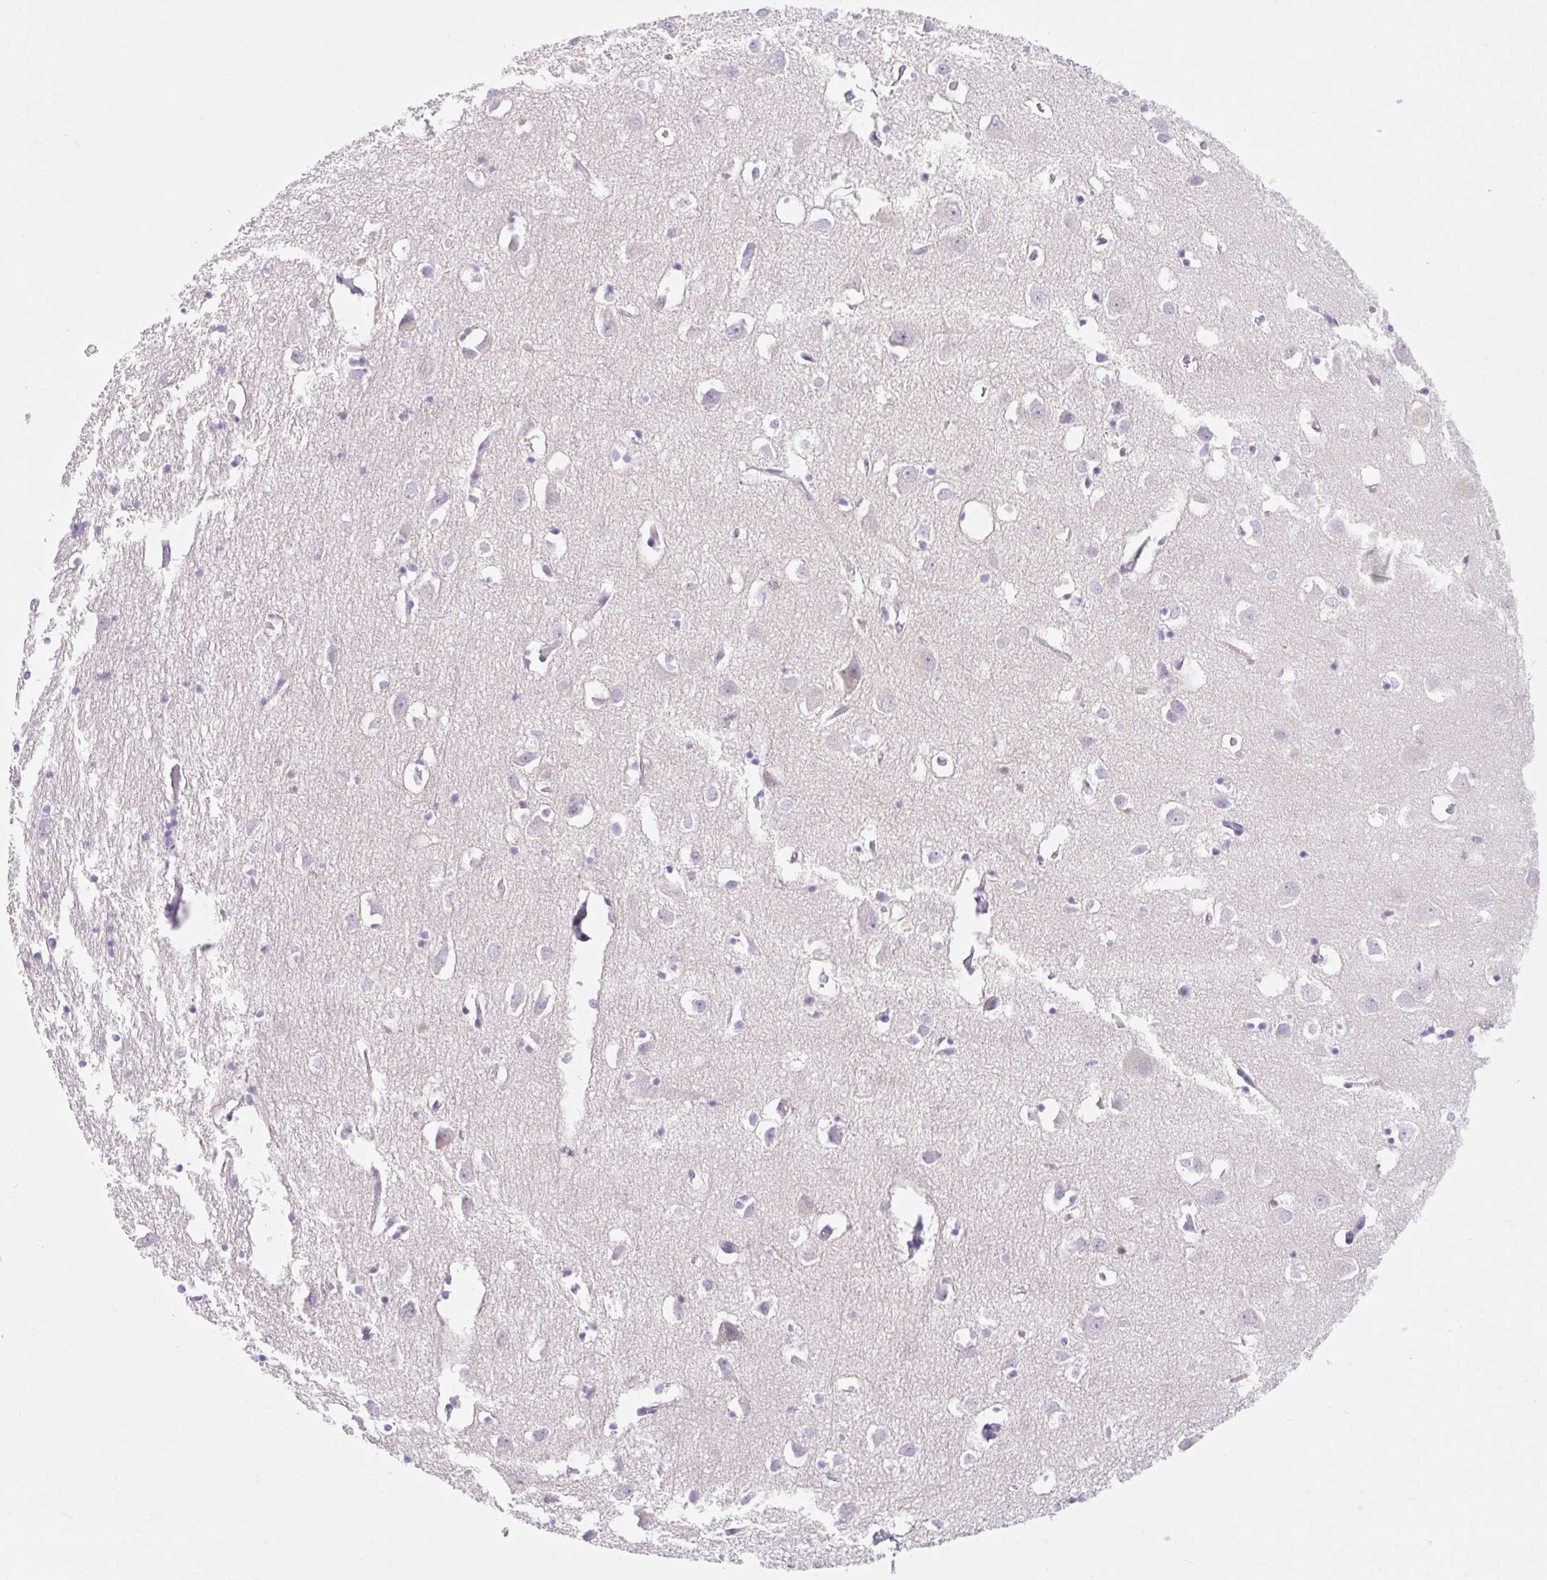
{"staining": {"intensity": "negative", "quantity": "none", "location": "none"}, "tissue": "cerebral cortex", "cell_type": "Endothelial cells", "image_type": "normal", "snomed": [{"axis": "morphology", "description": "Normal tissue, NOS"}, {"axis": "topography", "description": "Cerebral cortex"}], "caption": "The immunohistochemistry (IHC) photomicrograph has no significant expression in endothelial cells of cerebral cortex.", "gene": "SLC28A1", "patient": {"sex": "male", "age": 70}}